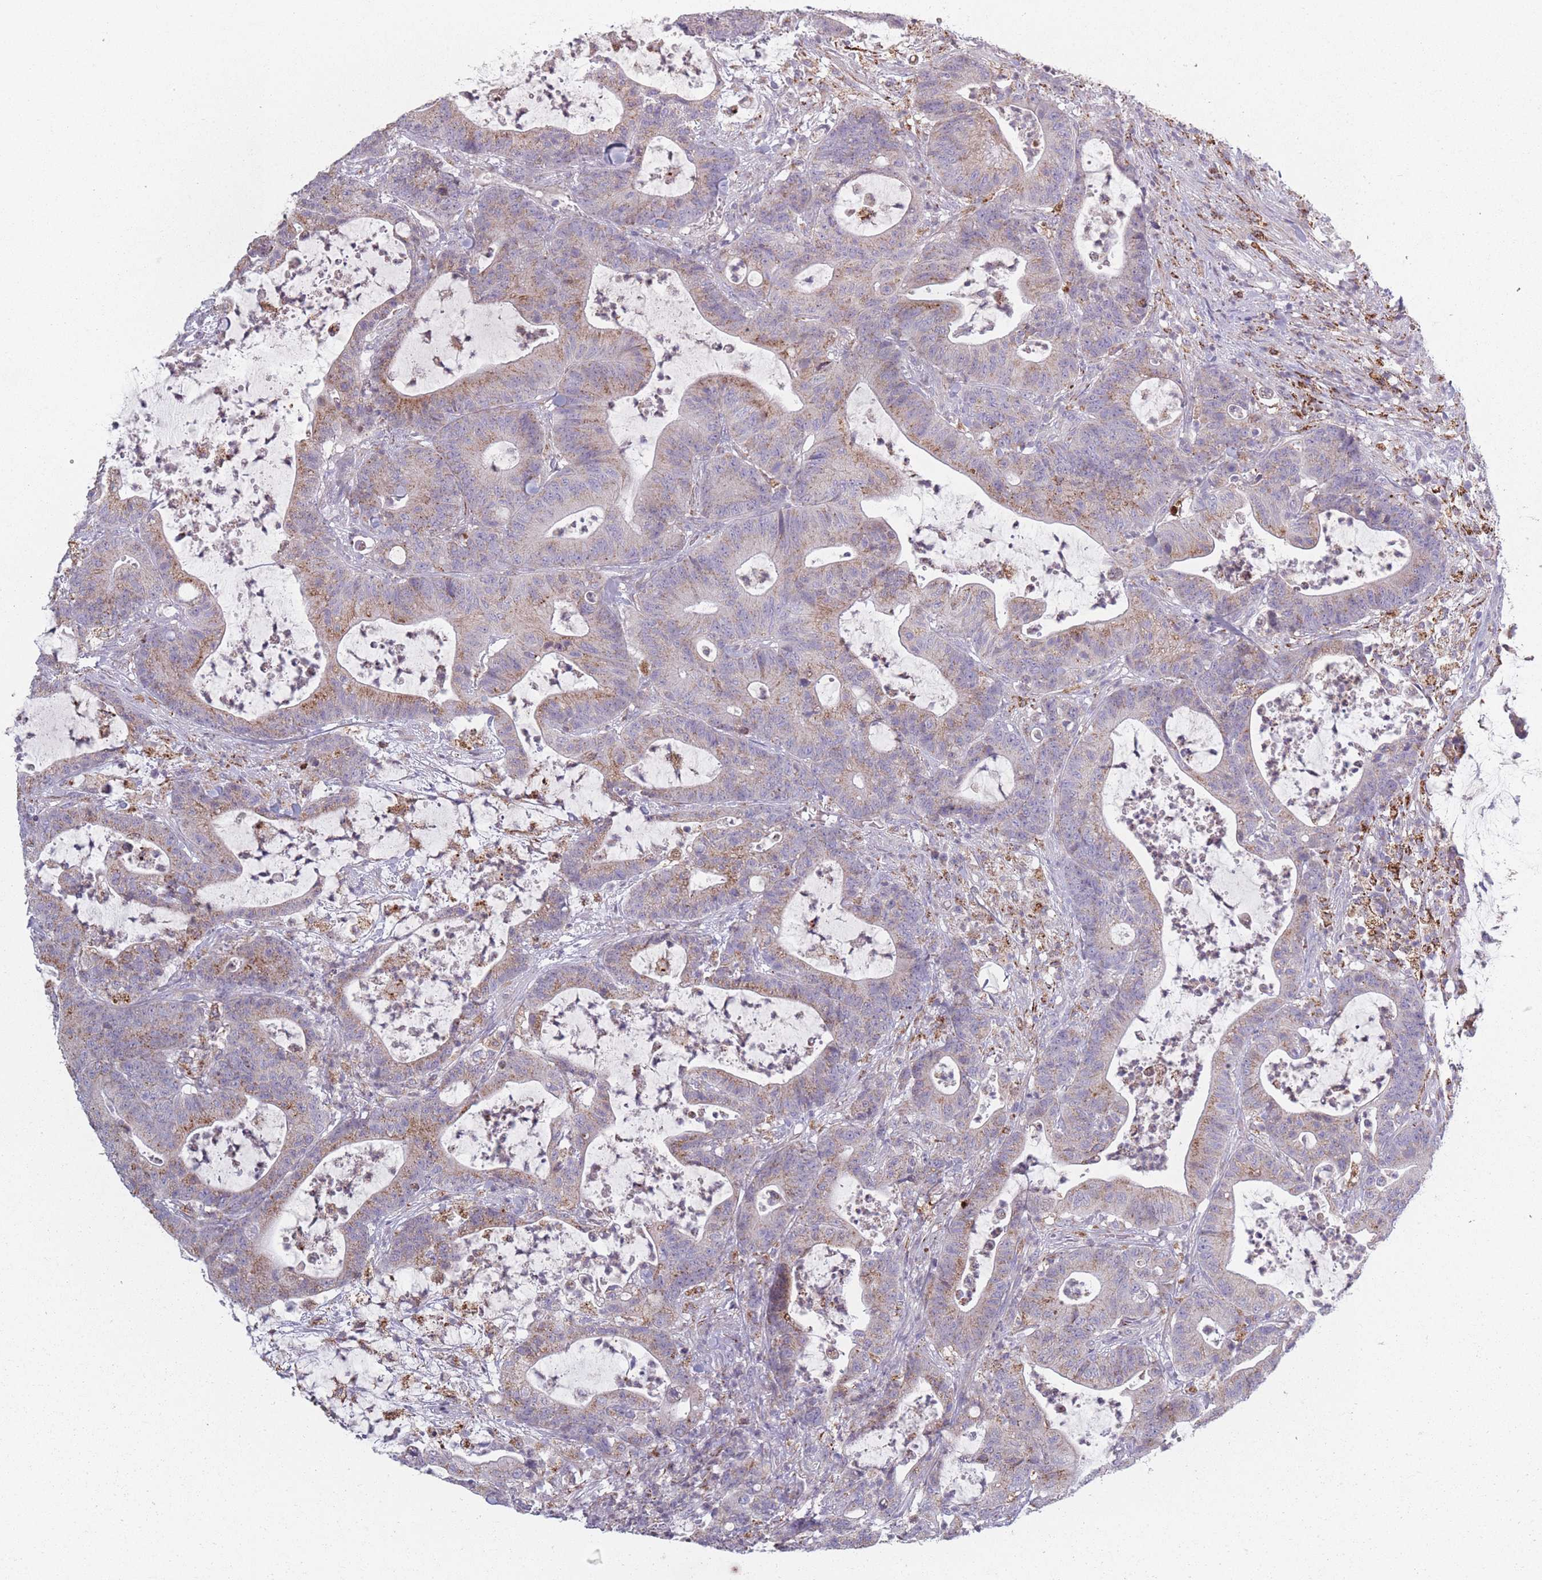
{"staining": {"intensity": "moderate", "quantity": "<25%", "location": "cytoplasmic/membranous"}, "tissue": "colorectal cancer", "cell_type": "Tumor cells", "image_type": "cancer", "snomed": [{"axis": "morphology", "description": "Adenocarcinoma, NOS"}, {"axis": "topography", "description": "Colon"}], "caption": "The histopathology image exhibits immunohistochemical staining of colorectal adenocarcinoma. There is moderate cytoplasmic/membranous expression is present in approximately <25% of tumor cells. Using DAB (brown) and hematoxylin (blue) stains, captured at high magnification using brightfield microscopy.", "gene": "PEX11B", "patient": {"sex": "female", "age": 84}}